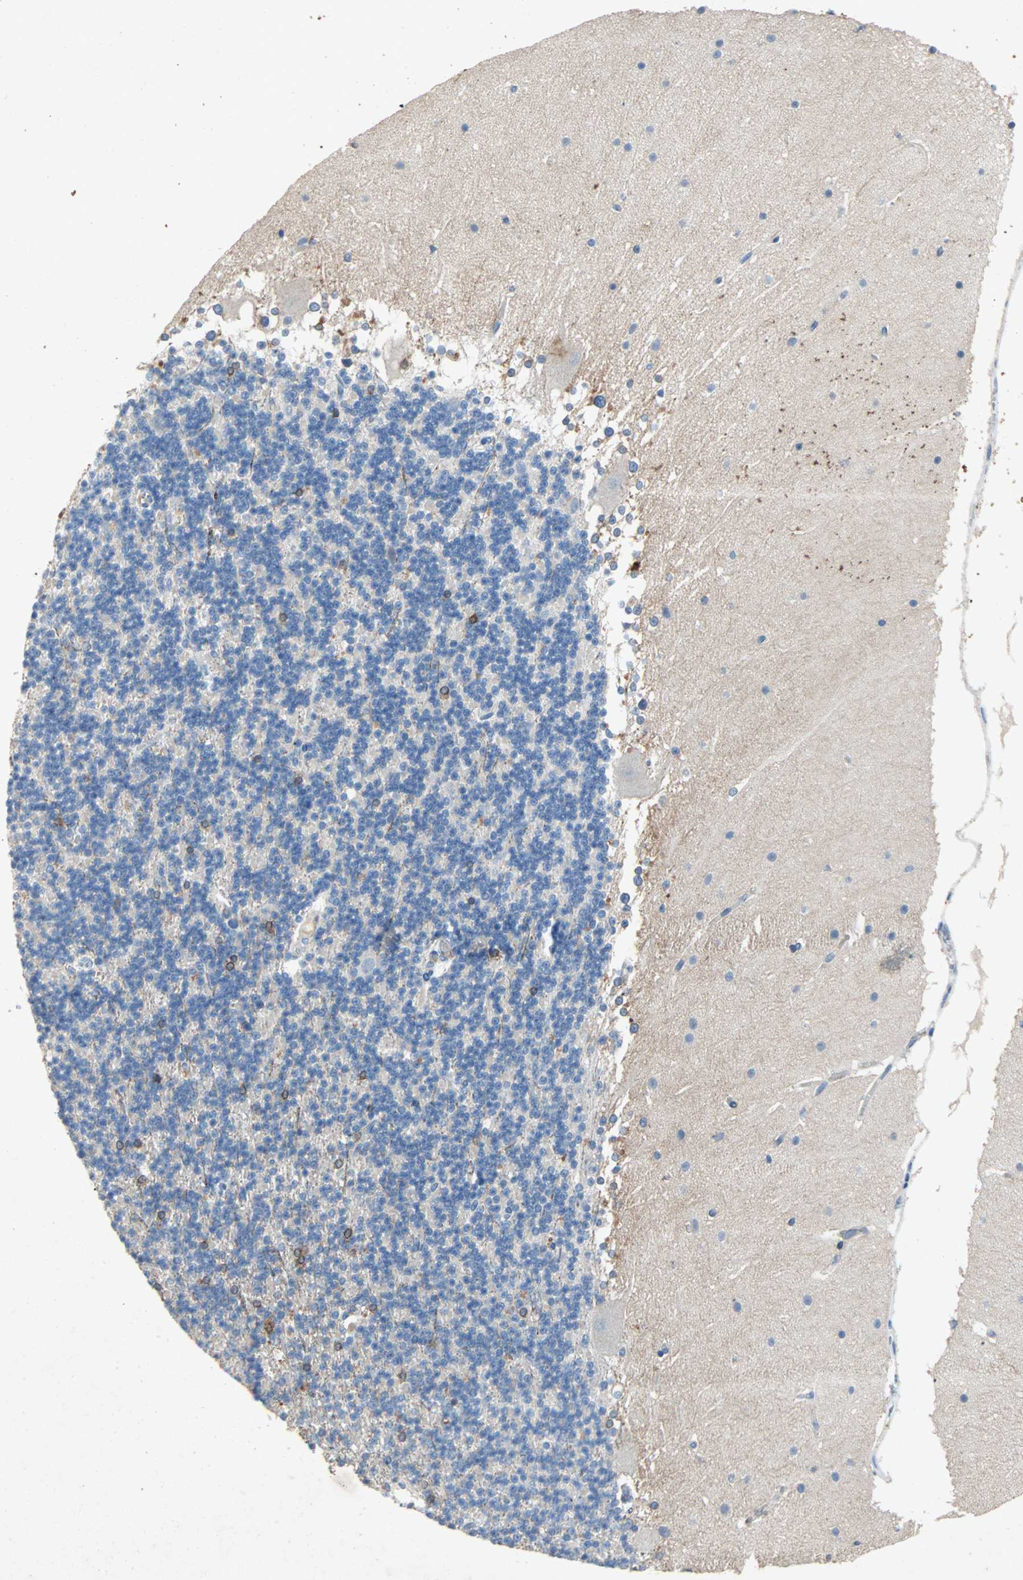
{"staining": {"intensity": "weak", "quantity": "<25%", "location": "cytoplasmic/membranous"}, "tissue": "cerebellum", "cell_type": "Cells in granular layer", "image_type": "normal", "snomed": [{"axis": "morphology", "description": "Normal tissue, NOS"}, {"axis": "topography", "description": "Cerebellum"}], "caption": "A histopathology image of cerebellum stained for a protein reveals no brown staining in cells in granular layer. (DAB (3,3'-diaminobenzidine) immunohistochemistry (IHC), high magnification).", "gene": "PCDHB2", "patient": {"sex": "female", "age": 19}}